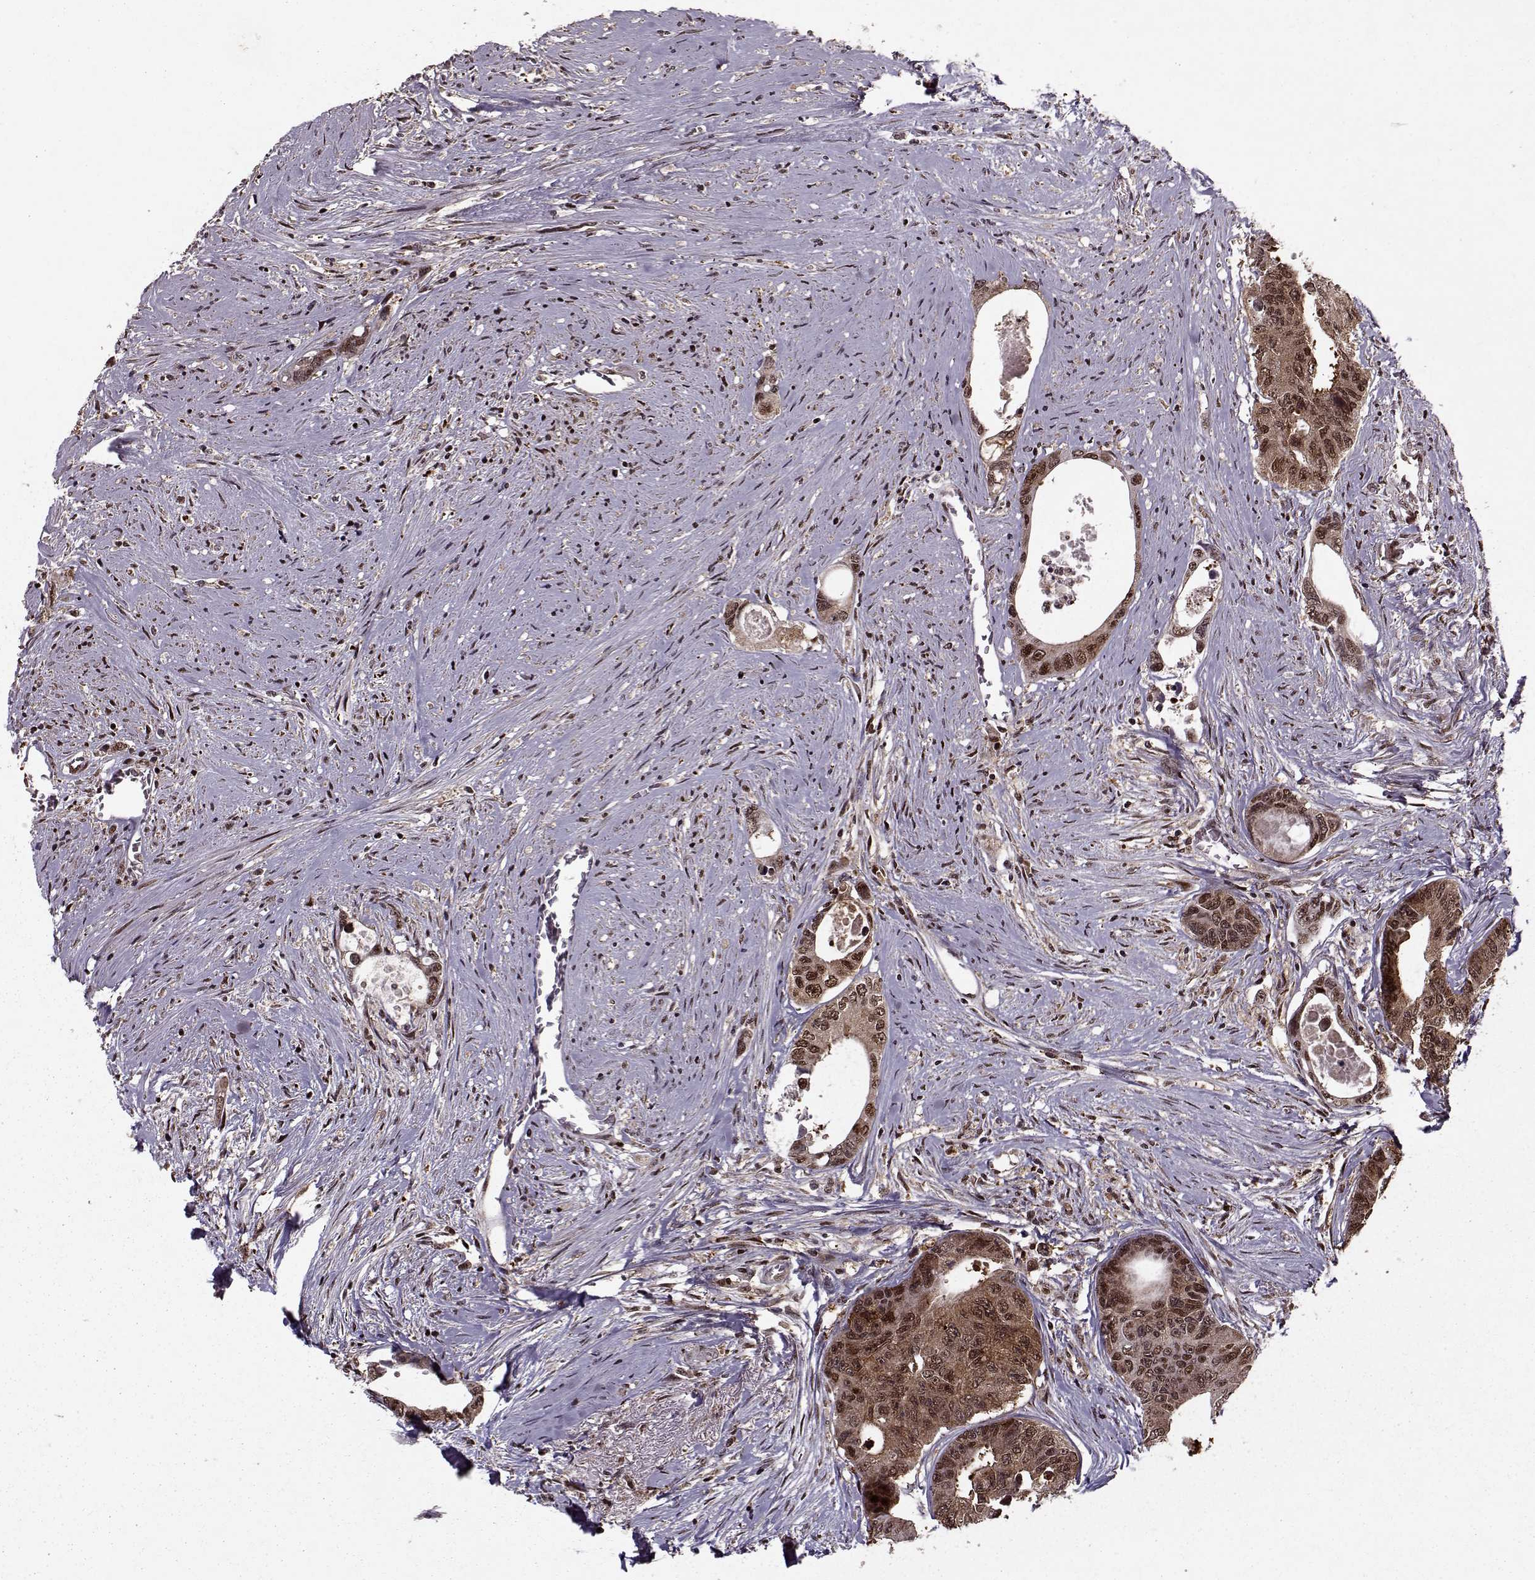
{"staining": {"intensity": "strong", "quantity": ">75%", "location": "cytoplasmic/membranous,nuclear"}, "tissue": "colorectal cancer", "cell_type": "Tumor cells", "image_type": "cancer", "snomed": [{"axis": "morphology", "description": "Adenocarcinoma, NOS"}, {"axis": "topography", "description": "Rectum"}], "caption": "Colorectal cancer was stained to show a protein in brown. There is high levels of strong cytoplasmic/membranous and nuclear staining in about >75% of tumor cells.", "gene": "PSMA7", "patient": {"sex": "male", "age": 59}}